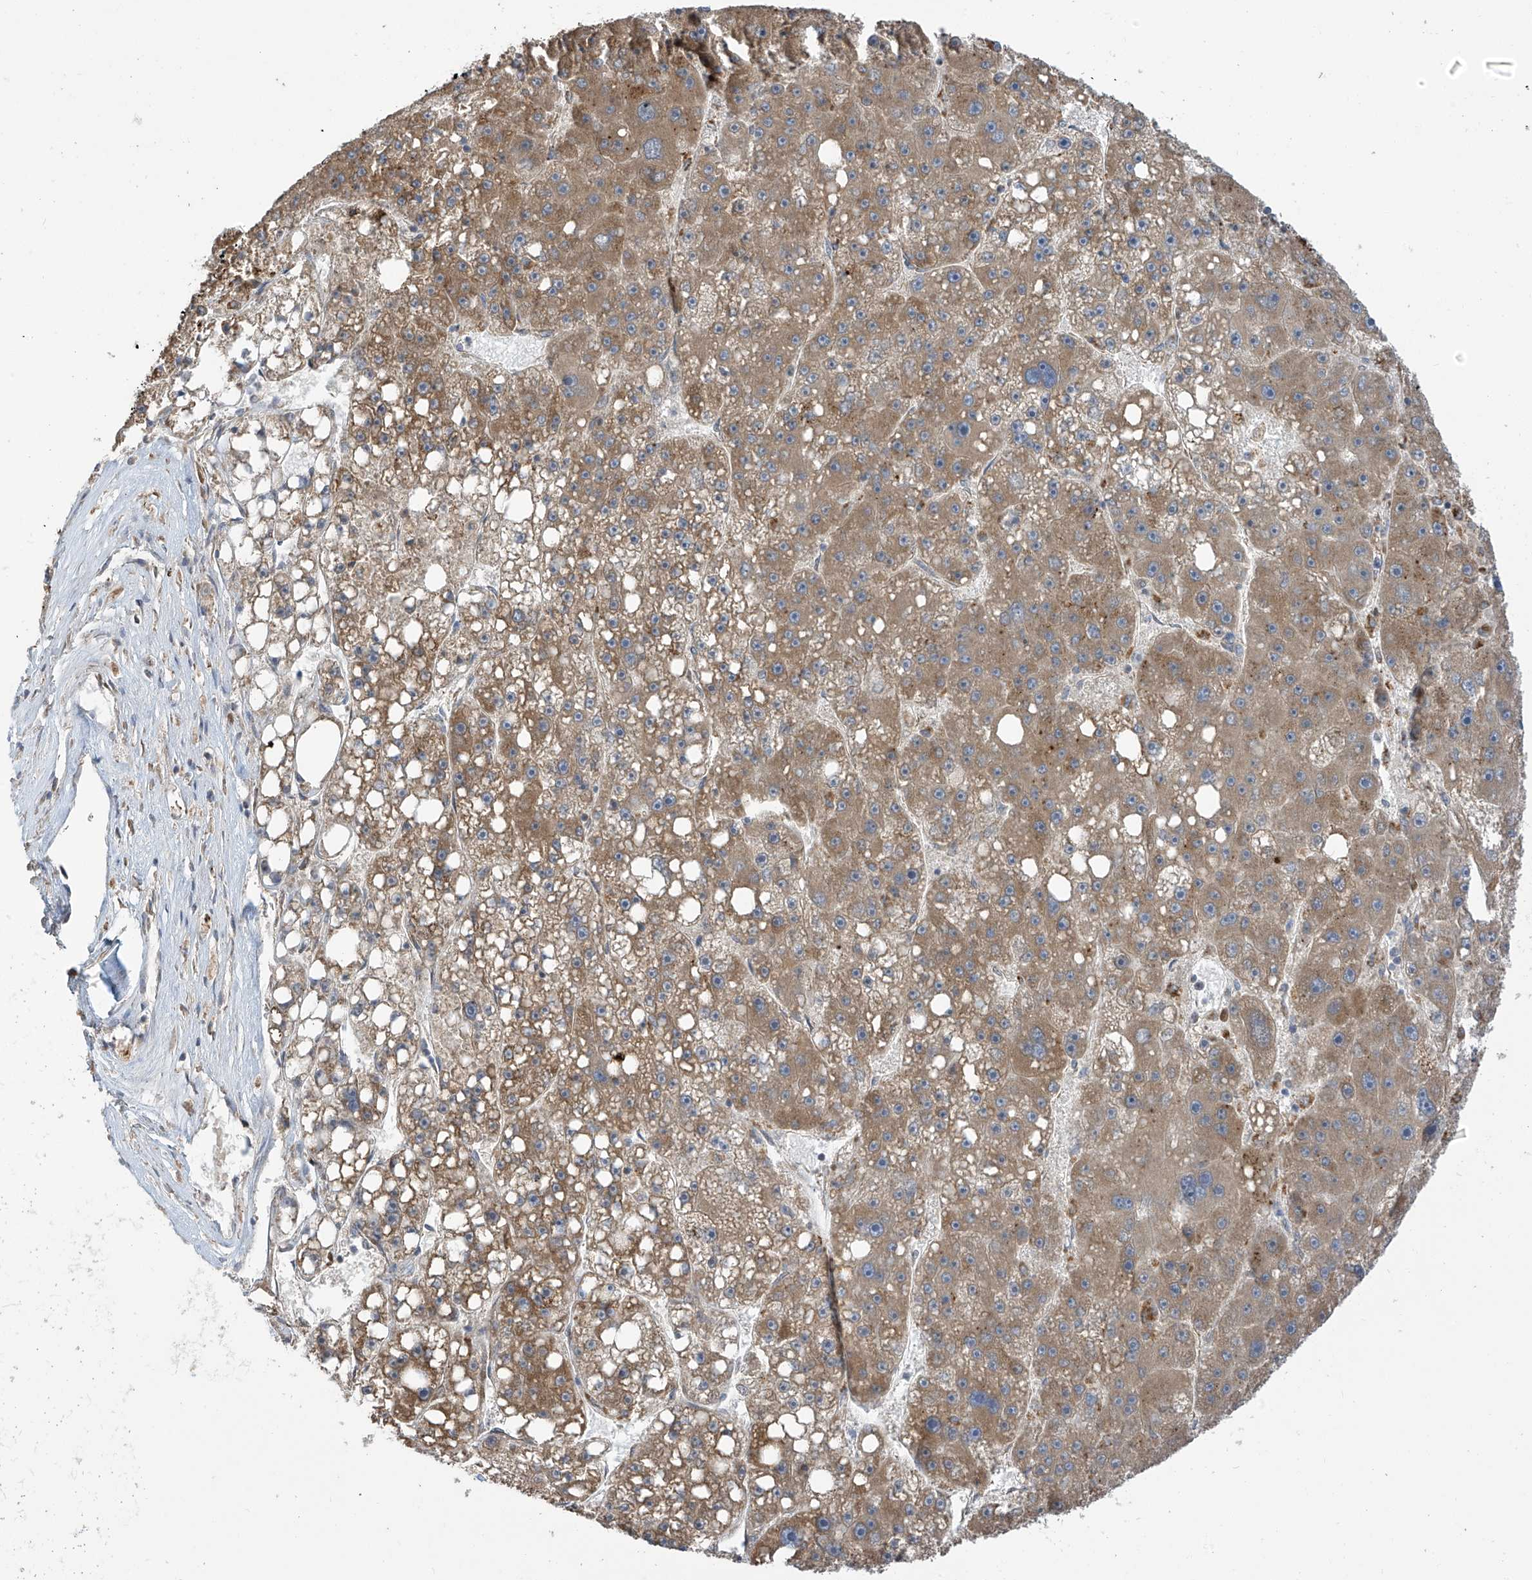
{"staining": {"intensity": "moderate", "quantity": ">75%", "location": "cytoplasmic/membranous"}, "tissue": "liver cancer", "cell_type": "Tumor cells", "image_type": "cancer", "snomed": [{"axis": "morphology", "description": "Carcinoma, Hepatocellular, NOS"}, {"axis": "topography", "description": "Liver"}], "caption": "Liver cancer (hepatocellular carcinoma) stained with DAB immunohistochemistry displays medium levels of moderate cytoplasmic/membranous staining in approximately >75% of tumor cells.", "gene": "PNPT1", "patient": {"sex": "female", "age": 61}}